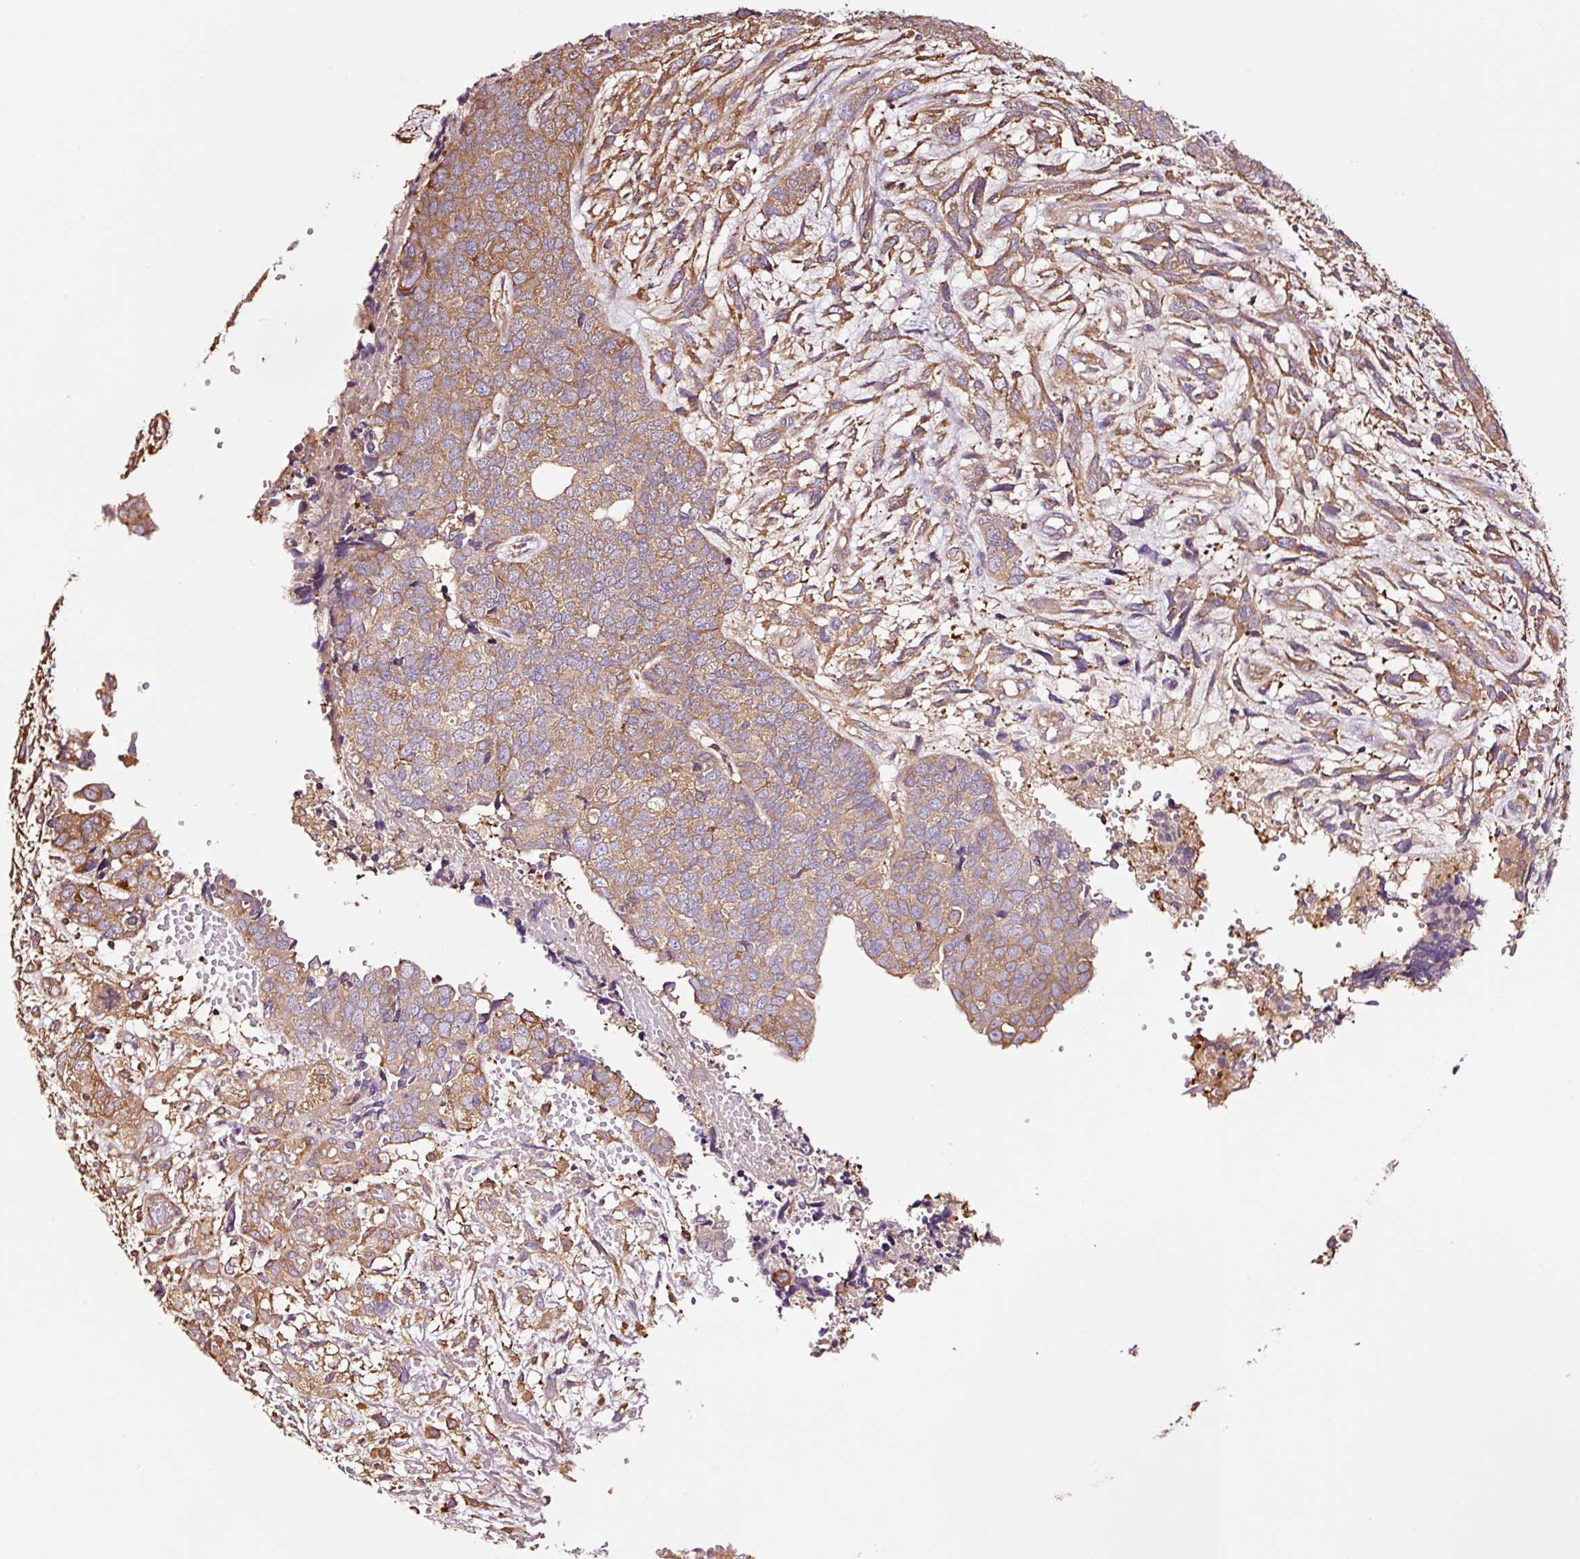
{"staining": {"intensity": "moderate", "quantity": ">75%", "location": "cytoplasmic/membranous"}, "tissue": "cervical cancer", "cell_type": "Tumor cells", "image_type": "cancer", "snomed": [{"axis": "morphology", "description": "Squamous cell carcinoma, NOS"}, {"axis": "topography", "description": "Cervix"}], "caption": "Cervical cancer tissue exhibits moderate cytoplasmic/membranous staining in about >75% of tumor cells, visualized by immunohistochemistry. The staining is performed using DAB (3,3'-diaminobenzidine) brown chromogen to label protein expression. The nuclei are counter-stained blue using hematoxylin.", "gene": "METAP1", "patient": {"sex": "female", "age": 63}}